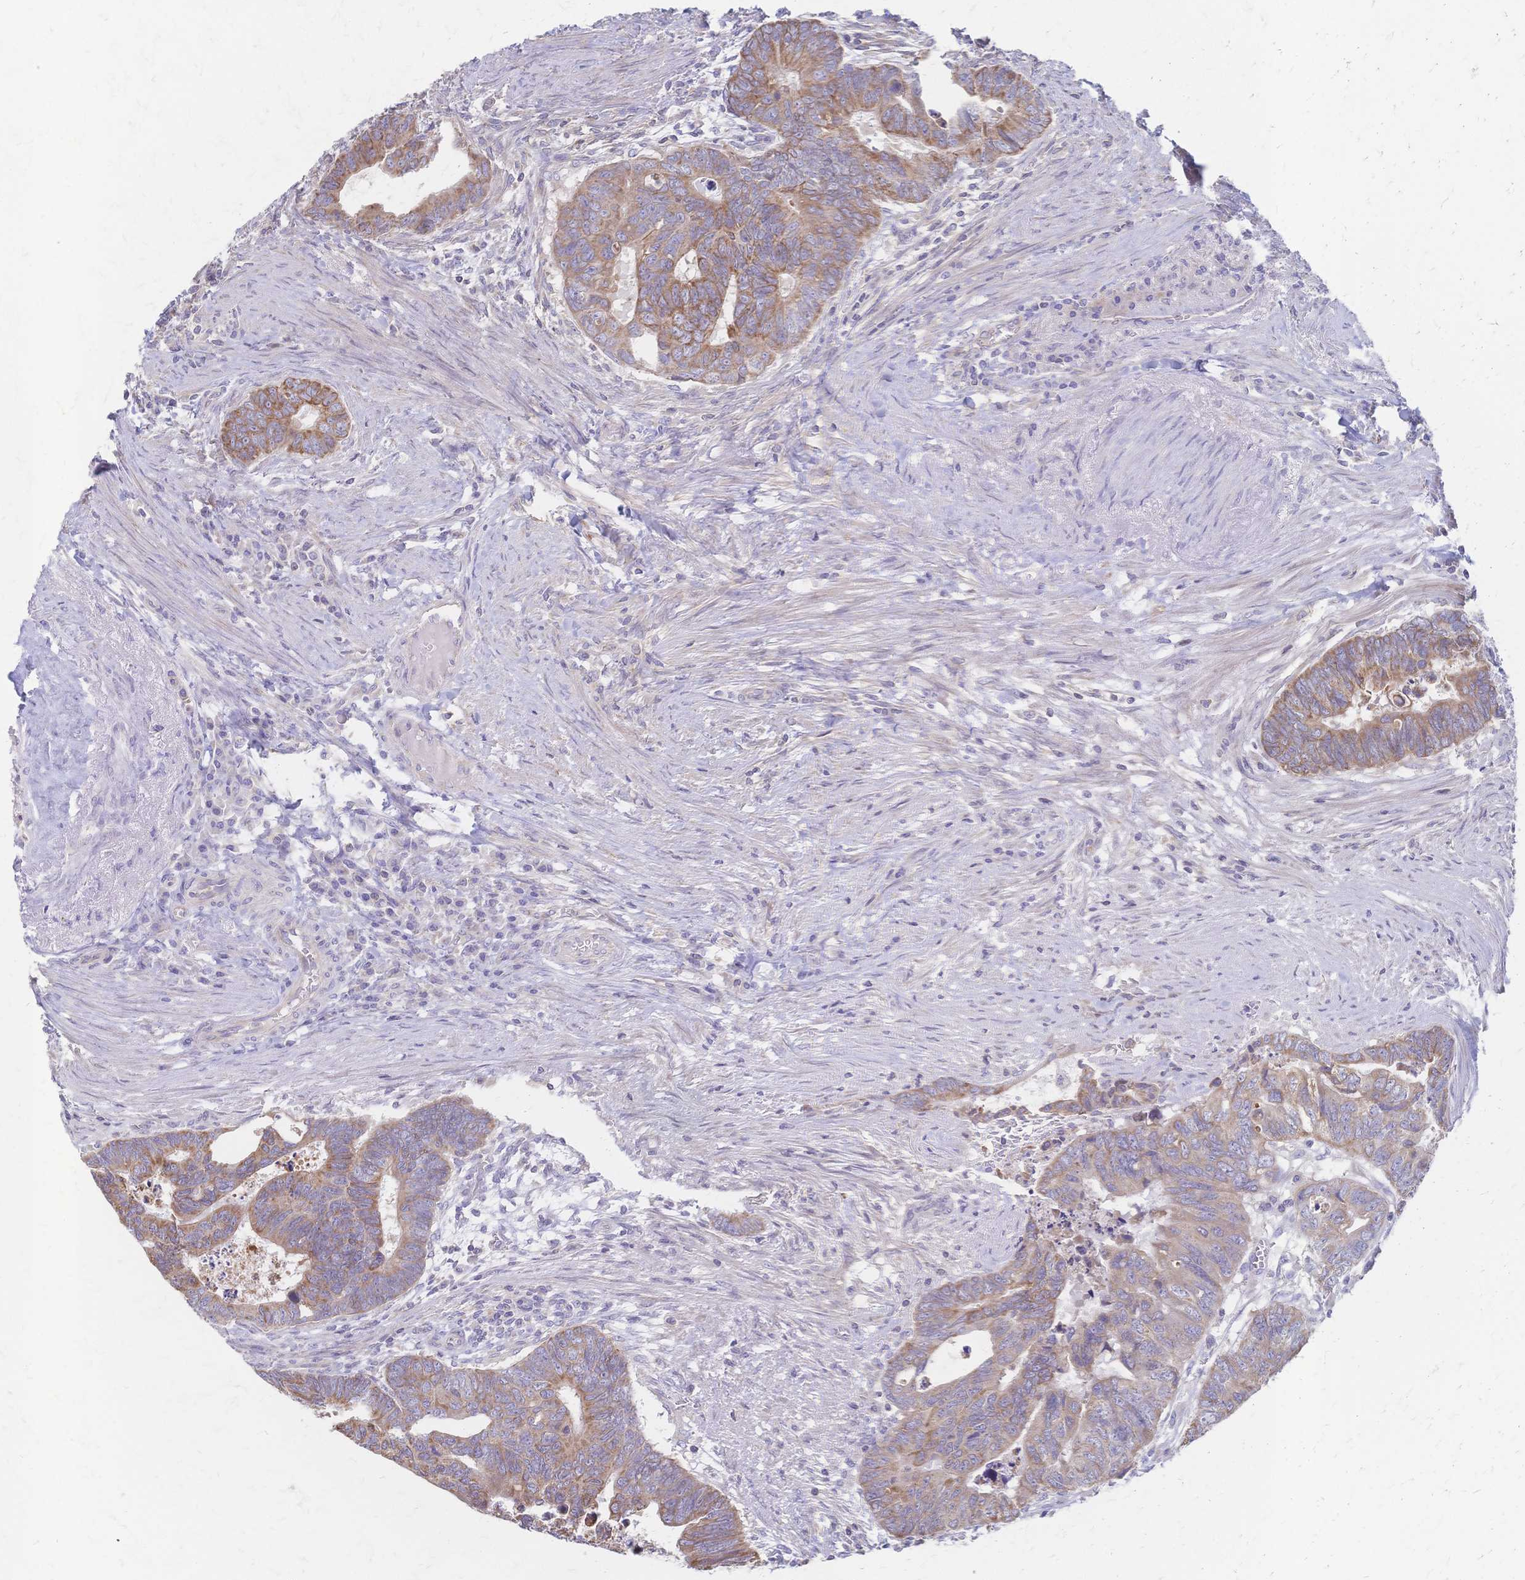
{"staining": {"intensity": "weak", "quantity": ">75%", "location": "cytoplasmic/membranous"}, "tissue": "colorectal cancer", "cell_type": "Tumor cells", "image_type": "cancer", "snomed": [{"axis": "morphology", "description": "Adenocarcinoma, NOS"}, {"axis": "topography", "description": "Colon"}], "caption": "Immunohistochemical staining of colorectal cancer demonstrates low levels of weak cytoplasmic/membranous protein positivity in approximately >75% of tumor cells. The staining was performed using DAB (3,3'-diaminobenzidine), with brown indicating positive protein expression. Nuclei are stained blue with hematoxylin.", "gene": "CYB5A", "patient": {"sex": "male", "age": 62}}